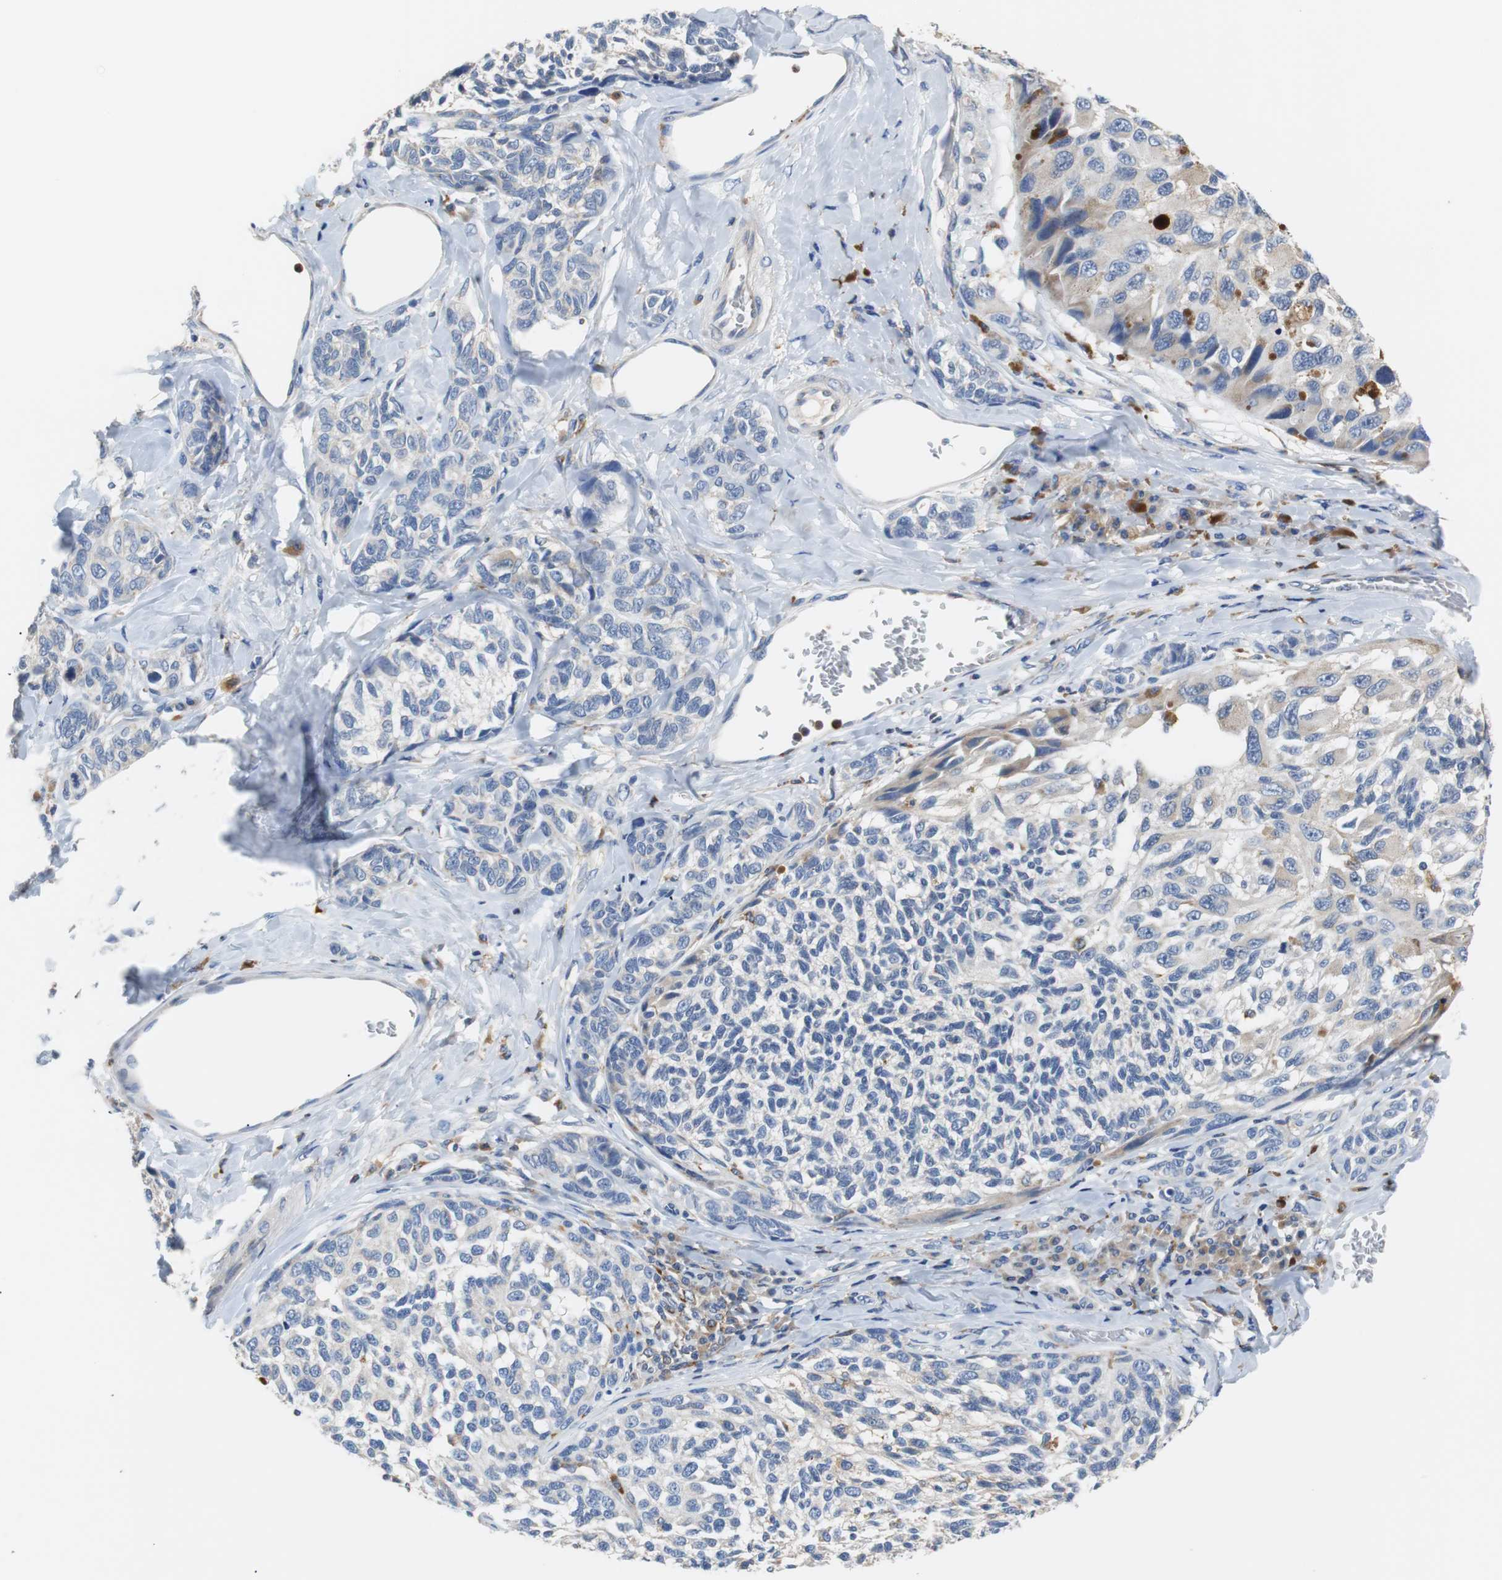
{"staining": {"intensity": "moderate", "quantity": "<25%", "location": "cytoplasmic/membranous"}, "tissue": "melanoma", "cell_type": "Tumor cells", "image_type": "cancer", "snomed": [{"axis": "morphology", "description": "Malignant melanoma, NOS"}, {"axis": "topography", "description": "Skin"}], "caption": "Approximately <25% of tumor cells in malignant melanoma display moderate cytoplasmic/membranous protein staining as visualized by brown immunohistochemical staining.", "gene": "VAMP8", "patient": {"sex": "female", "age": 73}}